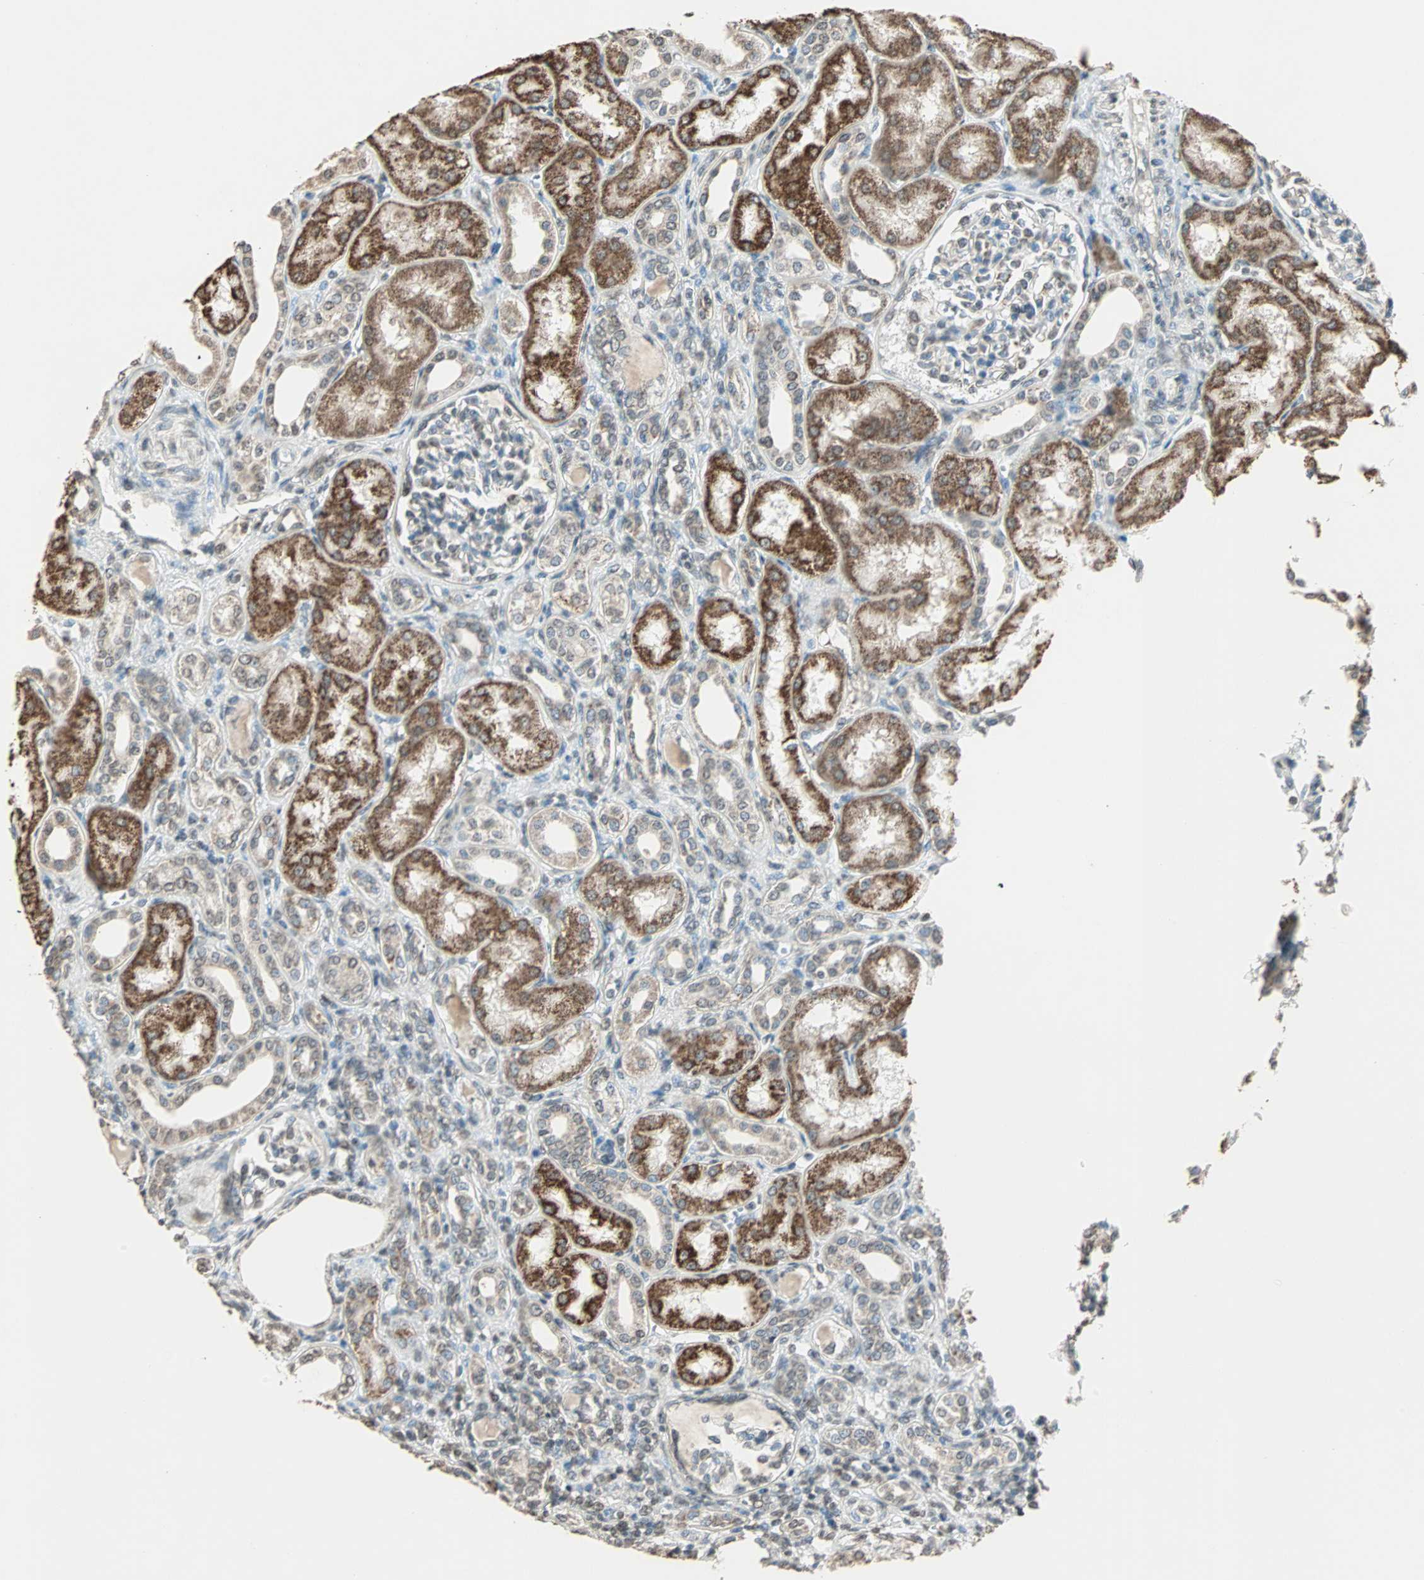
{"staining": {"intensity": "weak", "quantity": "25%-75%", "location": "cytoplasmic/membranous"}, "tissue": "kidney", "cell_type": "Cells in glomeruli", "image_type": "normal", "snomed": [{"axis": "morphology", "description": "Normal tissue, NOS"}, {"axis": "topography", "description": "Kidney"}], "caption": "The immunohistochemical stain shows weak cytoplasmic/membranous expression in cells in glomeruli of benign kidney. (brown staining indicates protein expression, while blue staining denotes nuclei).", "gene": "PRELID1", "patient": {"sex": "male", "age": 7}}